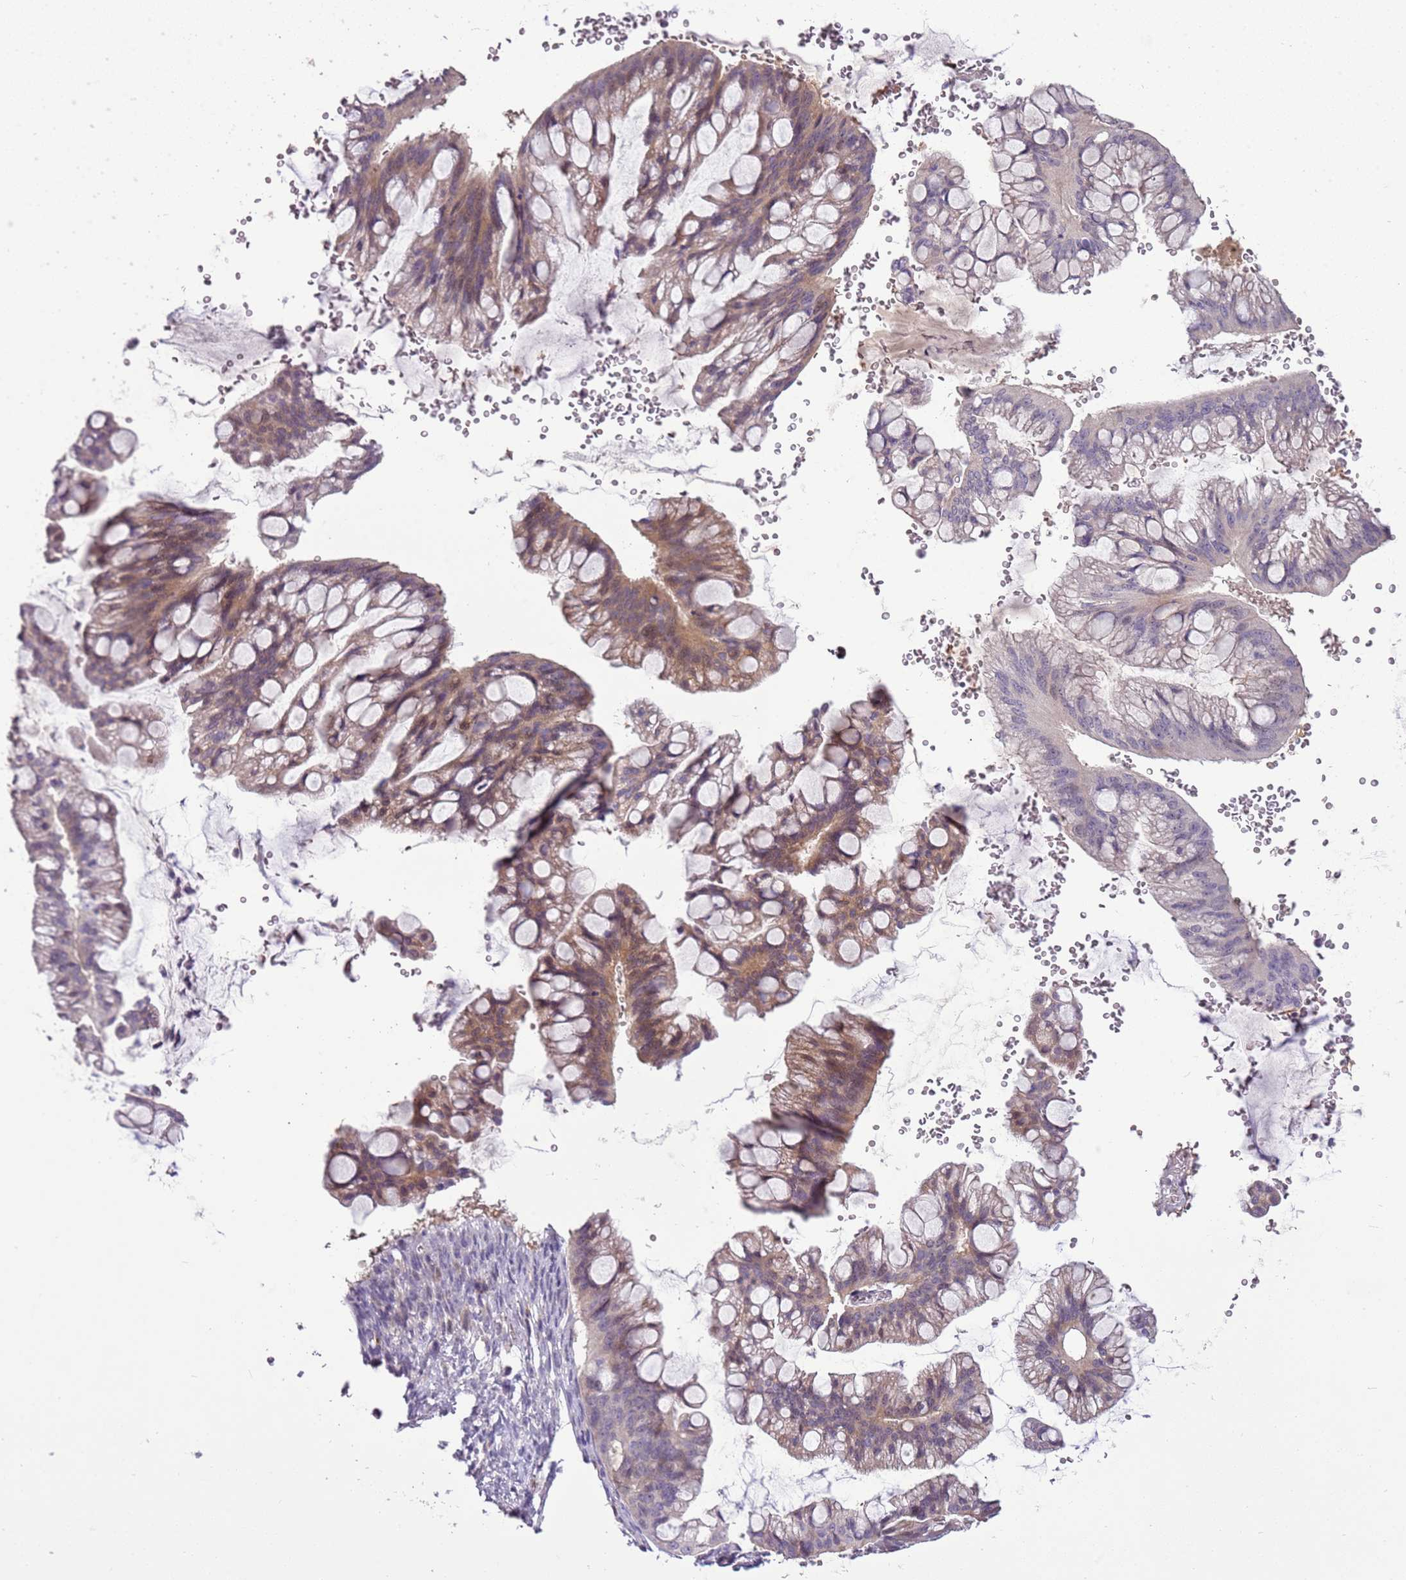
{"staining": {"intensity": "moderate", "quantity": "<25%", "location": "cytoplasmic/membranous"}, "tissue": "ovarian cancer", "cell_type": "Tumor cells", "image_type": "cancer", "snomed": [{"axis": "morphology", "description": "Cystadenocarcinoma, mucinous, NOS"}, {"axis": "topography", "description": "Ovary"}], "caption": "An immunohistochemistry (IHC) photomicrograph of tumor tissue is shown. Protein staining in brown labels moderate cytoplasmic/membranous positivity in ovarian cancer within tumor cells. The protein is stained brown, and the nuclei are stained in blue (DAB IHC with brightfield microscopy, high magnification).", "gene": "SCAMP5", "patient": {"sex": "female", "age": 73}}